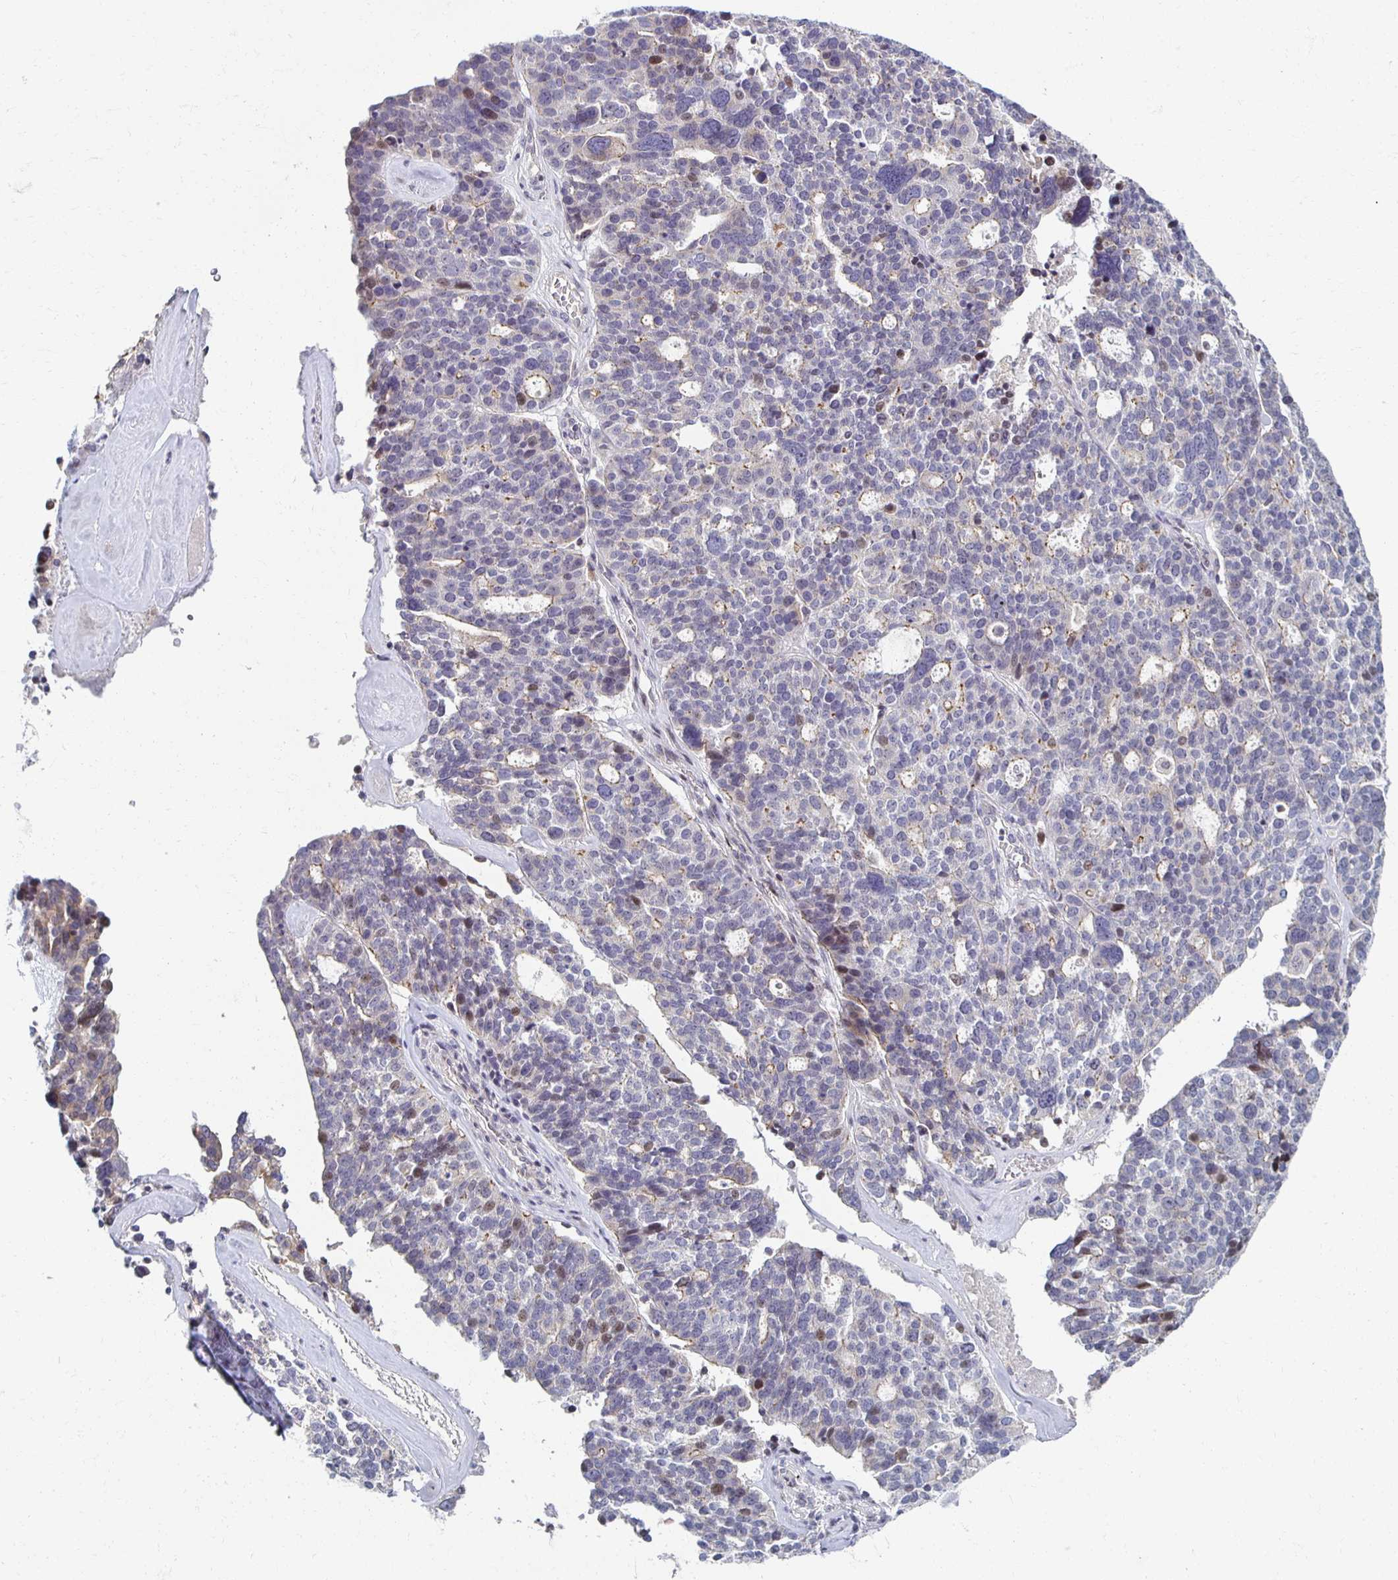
{"staining": {"intensity": "weak", "quantity": "<25%", "location": "cytoplasmic/membranous"}, "tissue": "ovarian cancer", "cell_type": "Tumor cells", "image_type": "cancer", "snomed": [{"axis": "morphology", "description": "Cystadenocarcinoma, serous, NOS"}, {"axis": "topography", "description": "Ovary"}], "caption": "This is an immunohistochemistry (IHC) micrograph of ovarian cancer (serous cystadenocarcinoma). There is no expression in tumor cells.", "gene": "HCFC1R1", "patient": {"sex": "female", "age": 59}}